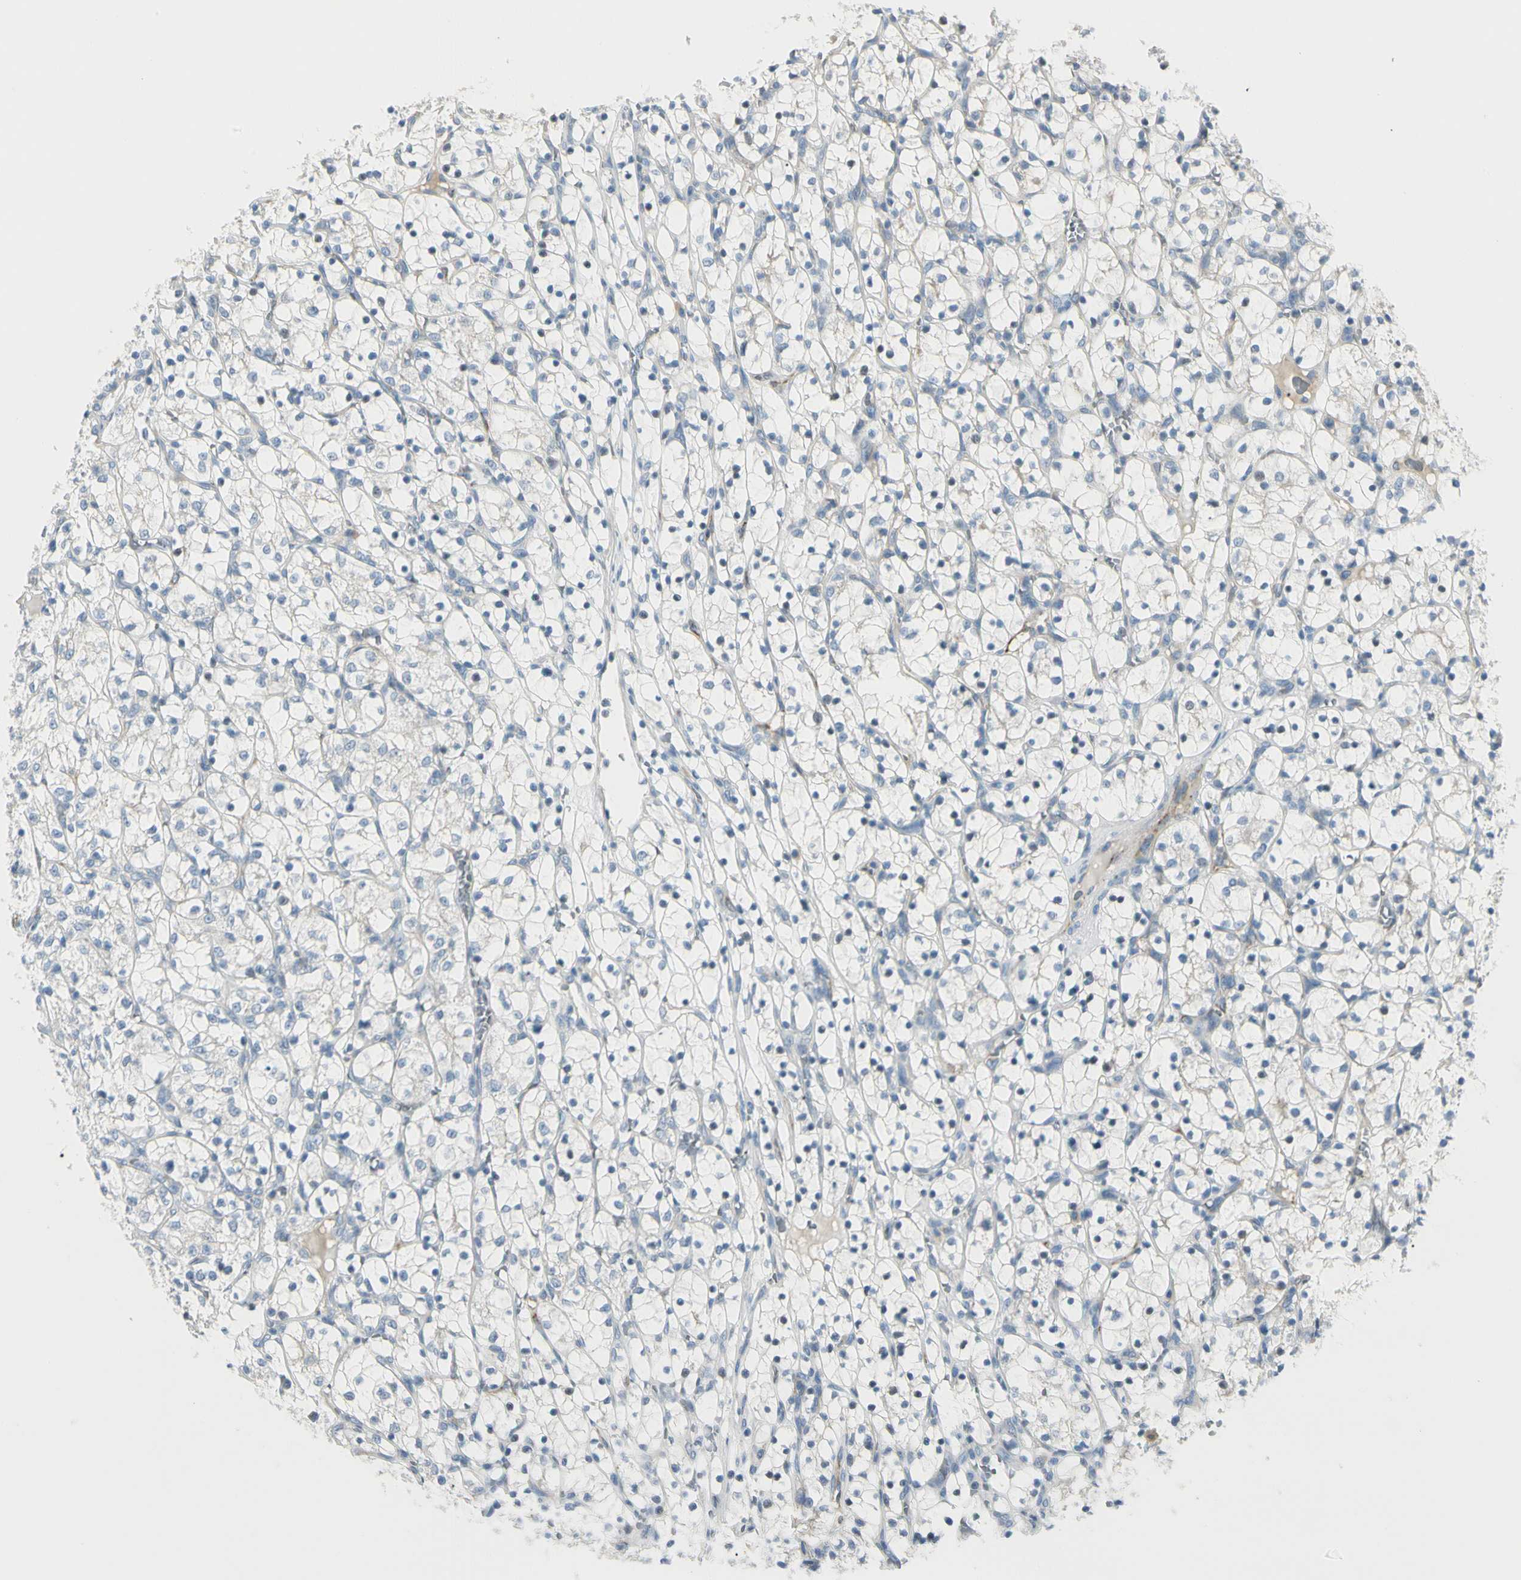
{"staining": {"intensity": "negative", "quantity": "none", "location": "none"}, "tissue": "renal cancer", "cell_type": "Tumor cells", "image_type": "cancer", "snomed": [{"axis": "morphology", "description": "Adenocarcinoma, NOS"}, {"axis": "topography", "description": "Kidney"}], "caption": "Tumor cells show no significant positivity in renal adenocarcinoma.", "gene": "SLC6A15", "patient": {"sex": "female", "age": 69}}